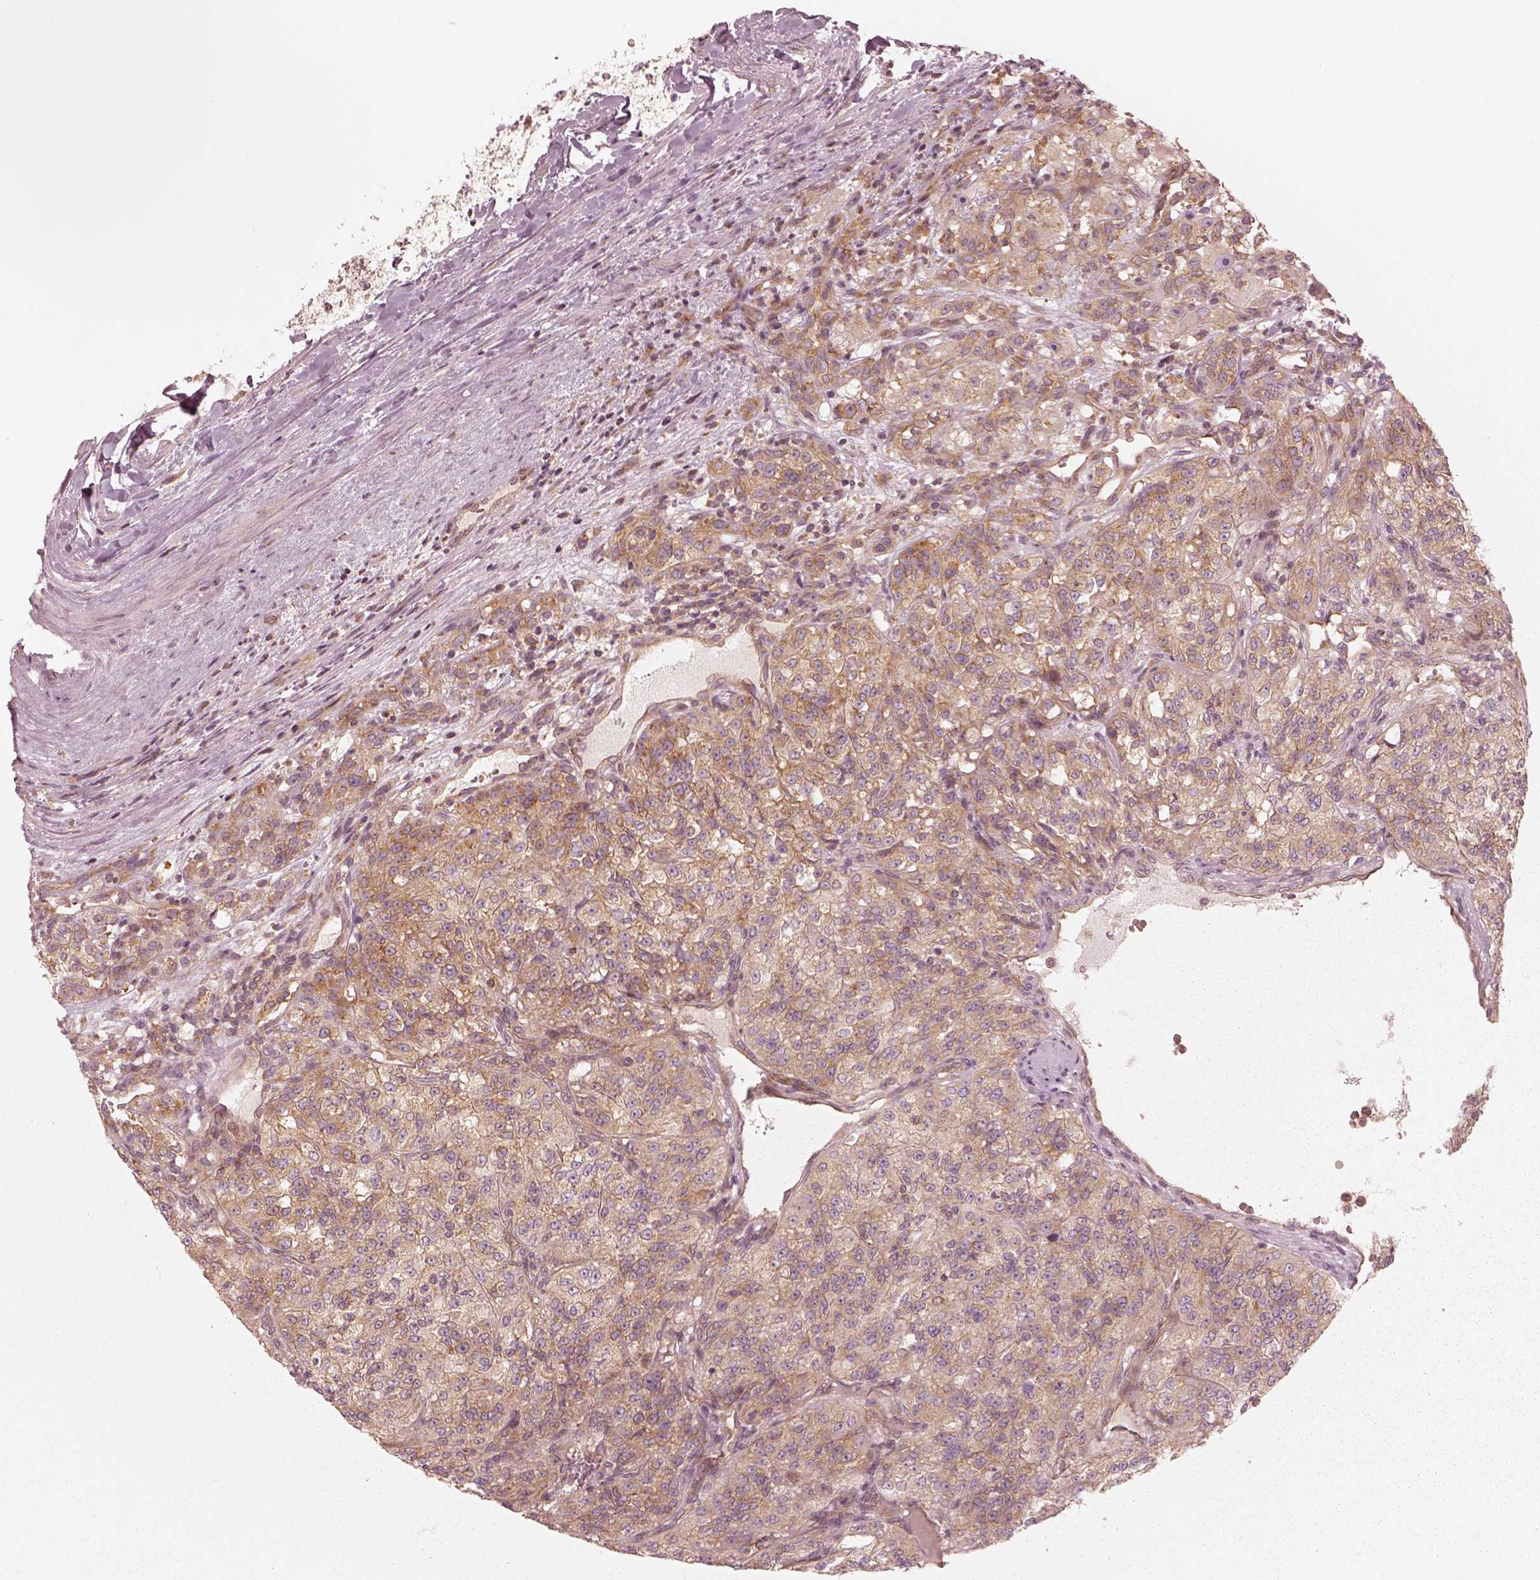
{"staining": {"intensity": "moderate", "quantity": ">75%", "location": "cytoplasmic/membranous"}, "tissue": "renal cancer", "cell_type": "Tumor cells", "image_type": "cancer", "snomed": [{"axis": "morphology", "description": "Adenocarcinoma, NOS"}, {"axis": "topography", "description": "Kidney"}], "caption": "IHC staining of renal adenocarcinoma, which demonstrates medium levels of moderate cytoplasmic/membranous staining in approximately >75% of tumor cells indicating moderate cytoplasmic/membranous protein staining. The staining was performed using DAB (brown) for protein detection and nuclei were counterstained in hematoxylin (blue).", "gene": "CNOT2", "patient": {"sex": "female", "age": 63}}